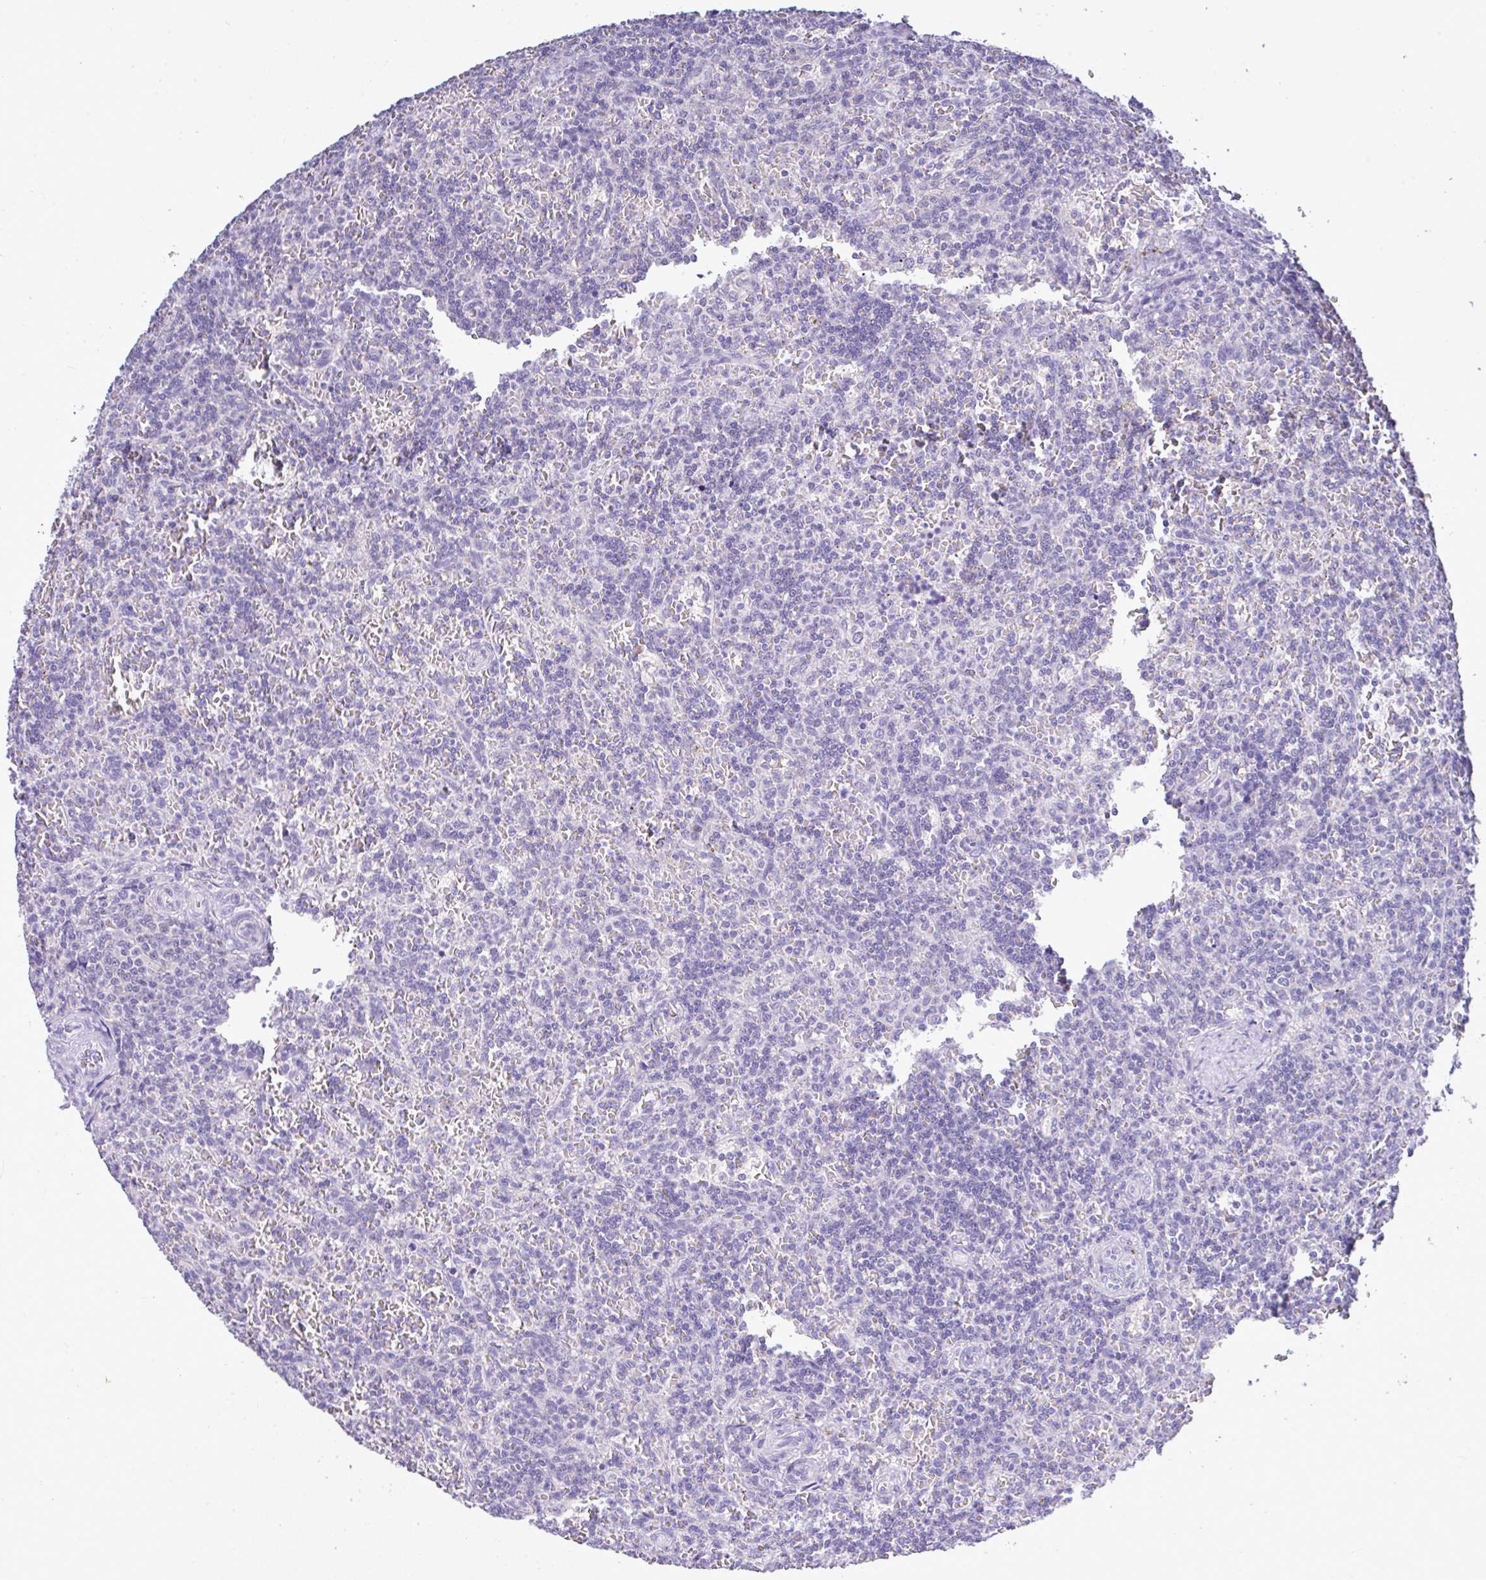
{"staining": {"intensity": "negative", "quantity": "none", "location": "none"}, "tissue": "lymphoma", "cell_type": "Tumor cells", "image_type": "cancer", "snomed": [{"axis": "morphology", "description": "Malignant lymphoma, non-Hodgkin's type, Low grade"}, {"axis": "topography", "description": "Spleen"}], "caption": "High magnification brightfield microscopy of lymphoma stained with DAB (3,3'-diaminobenzidine) (brown) and counterstained with hematoxylin (blue): tumor cells show no significant positivity.", "gene": "CTU1", "patient": {"sex": "male", "age": 73}}